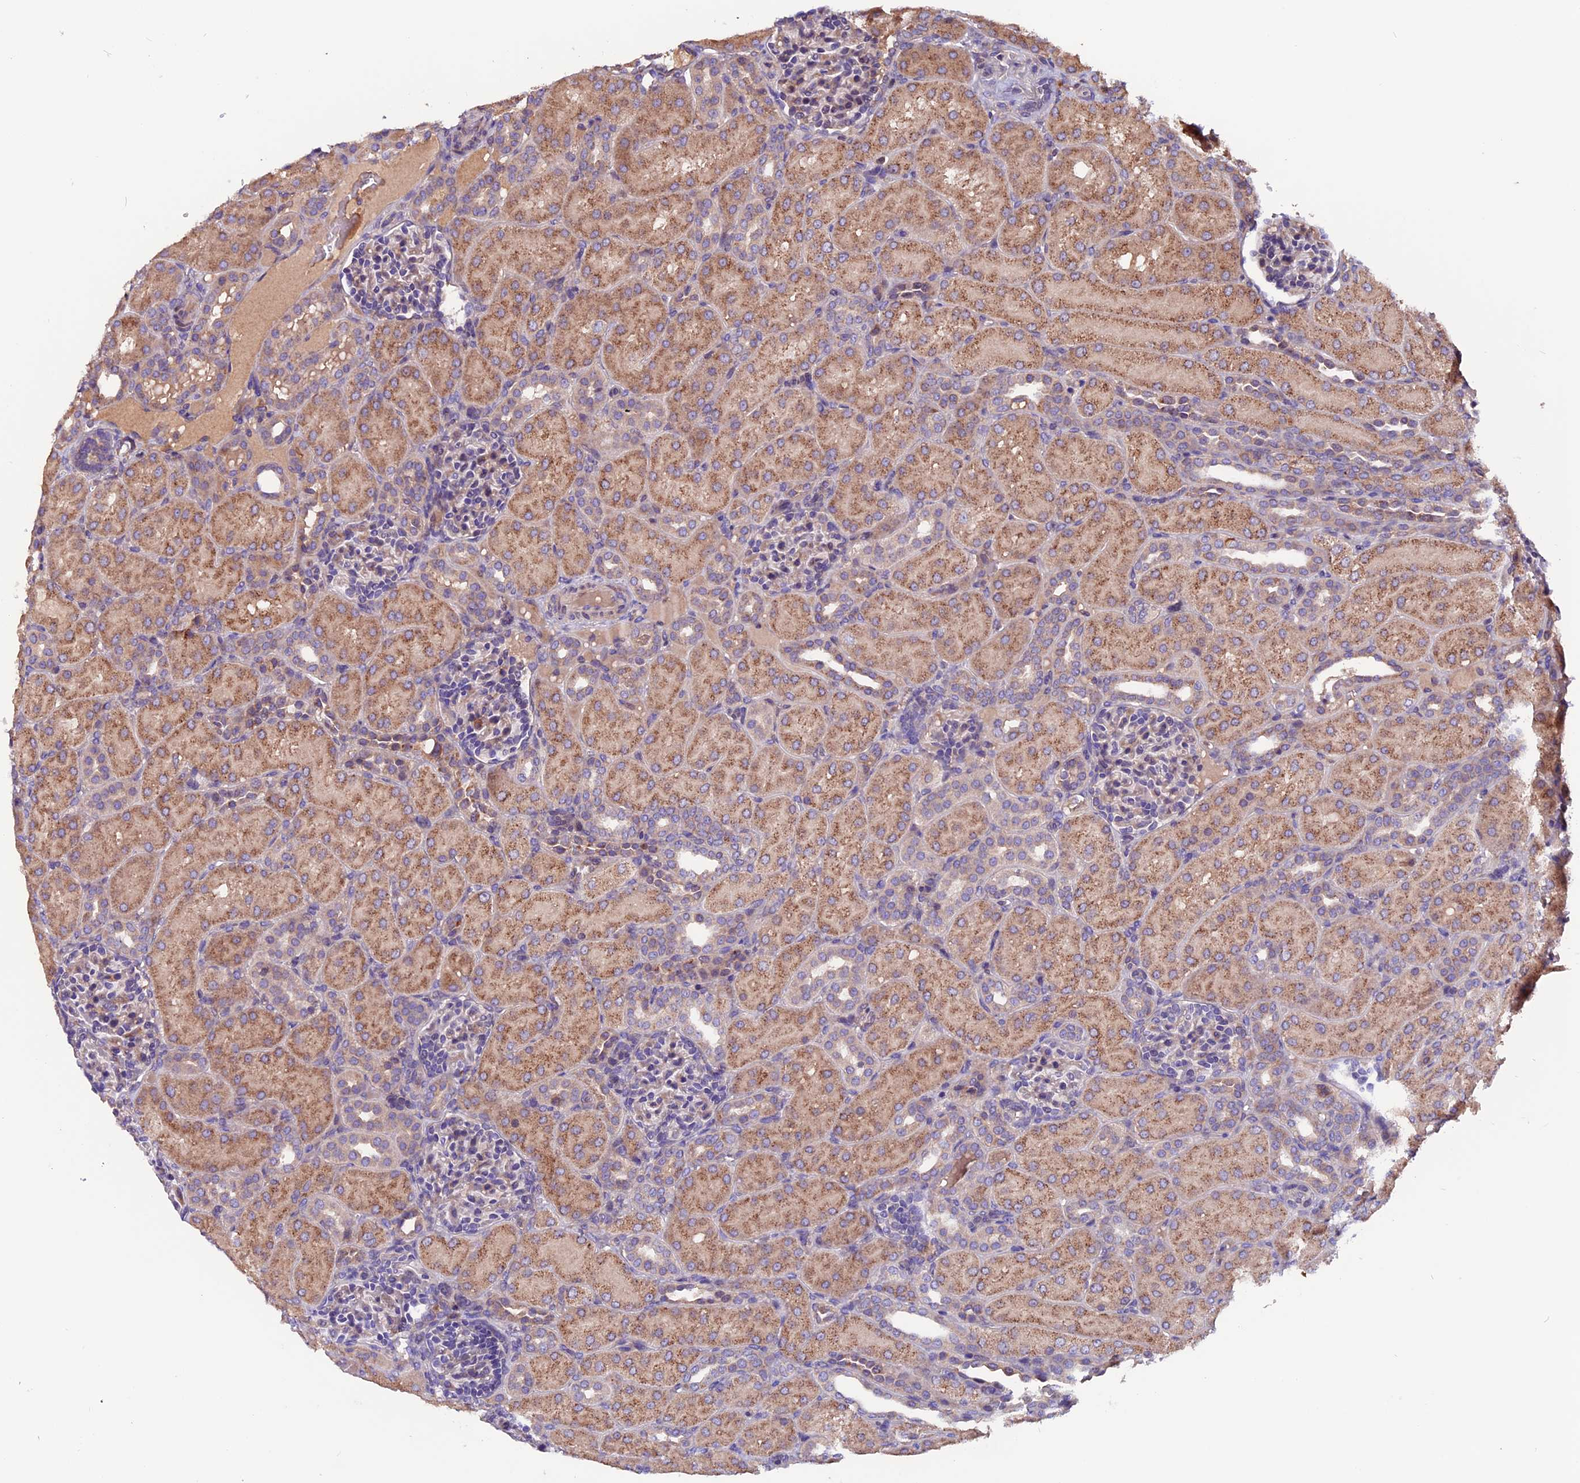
{"staining": {"intensity": "weak", "quantity": "<25%", "location": "cytoplasmic/membranous"}, "tissue": "kidney", "cell_type": "Cells in glomeruli", "image_type": "normal", "snomed": [{"axis": "morphology", "description": "Normal tissue, NOS"}, {"axis": "topography", "description": "Kidney"}], "caption": "DAB (3,3'-diaminobenzidine) immunohistochemical staining of normal kidney reveals no significant positivity in cells in glomeruli. Brightfield microscopy of immunohistochemistry (IHC) stained with DAB (brown) and hematoxylin (blue), captured at high magnification.", "gene": "ZNF598", "patient": {"sex": "male", "age": 1}}